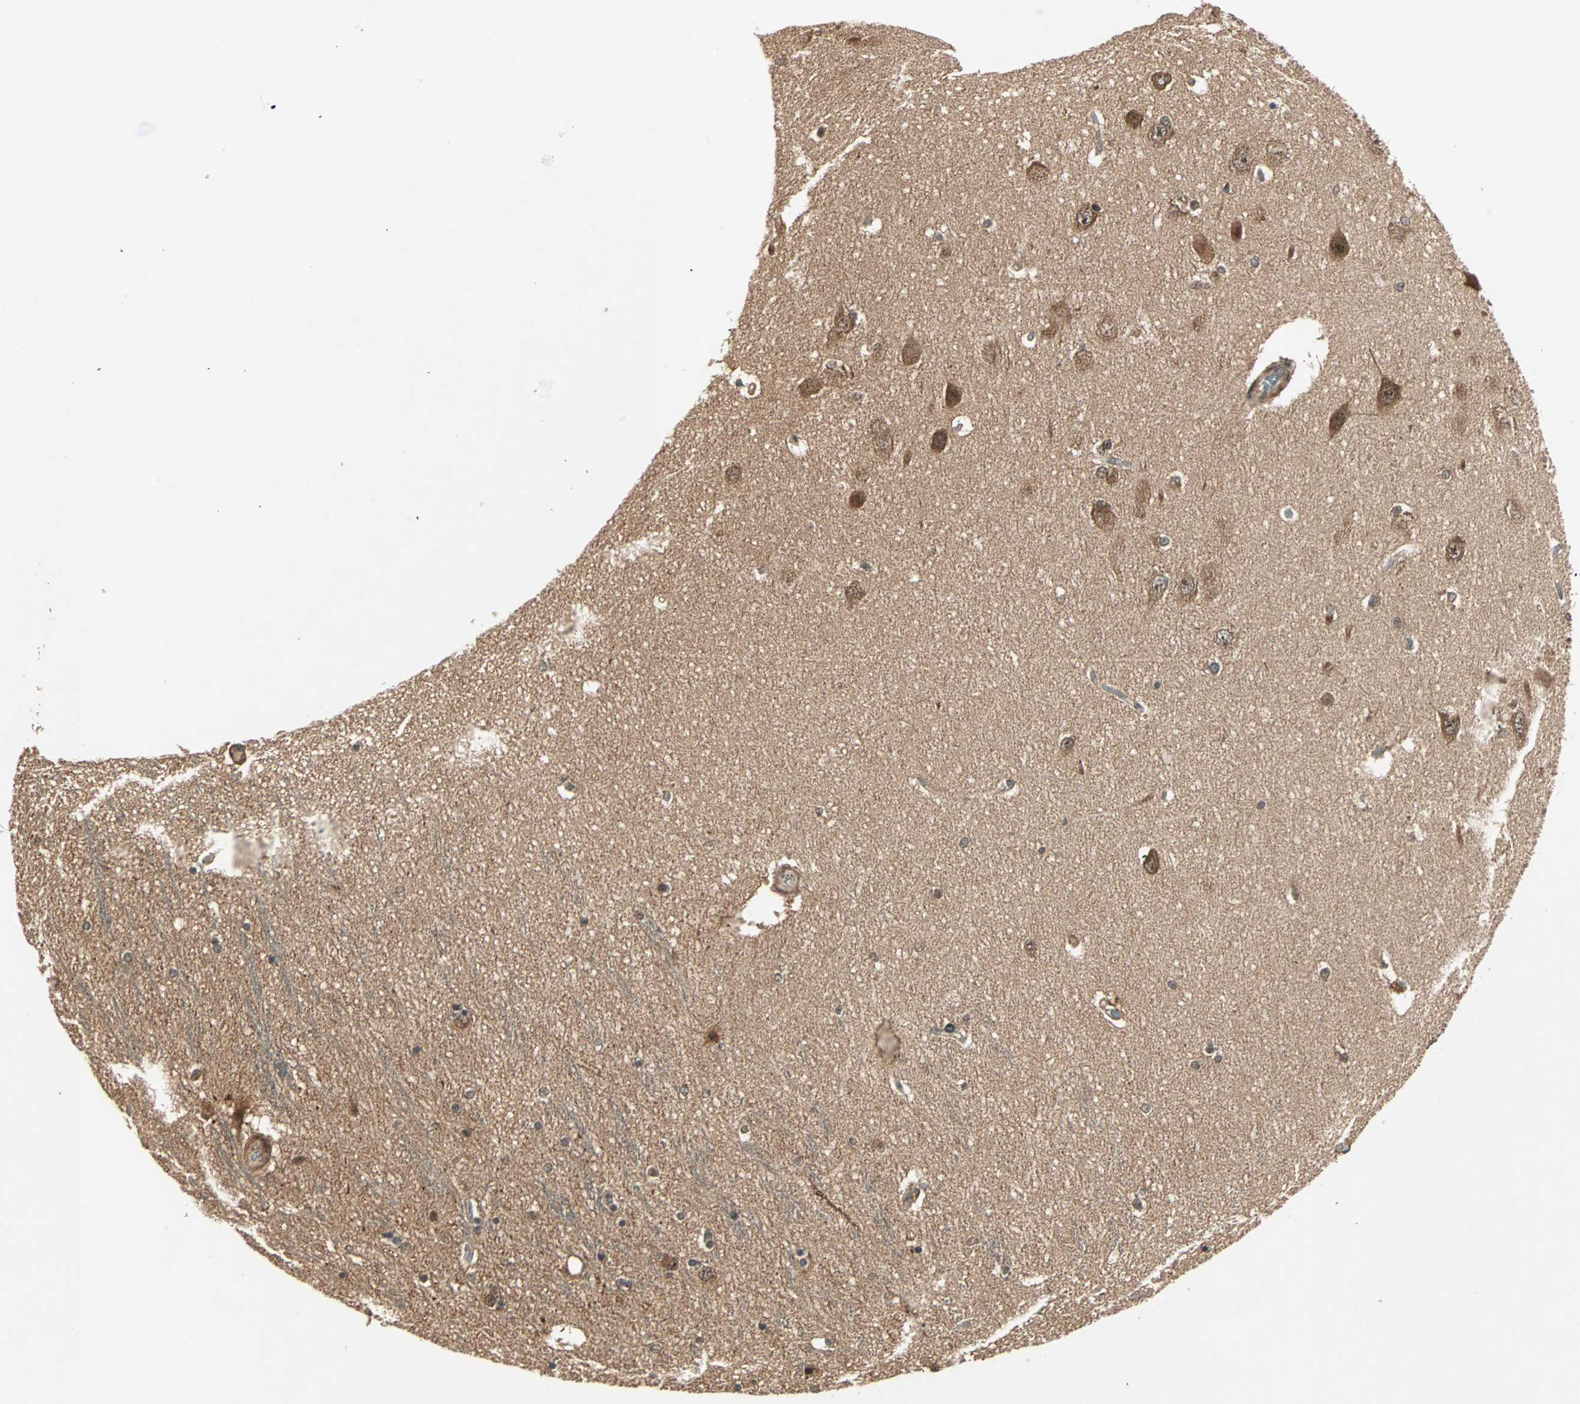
{"staining": {"intensity": "moderate", "quantity": ">75%", "location": "nuclear"}, "tissue": "hippocampus", "cell_type": "Glial cells", "image_type": "normal", "snomed": [{"axis": "morphology", "description": "Normal tissue, NOS"}, {"axis": "topography", "description": "Hippocampus"}], "caption": "Immunohistochemistry staining of normal hippocampus, which demonstrates medium levels of moderate nuclear staining in about >75% of glial cells indicating moderate nuclear protein staining. The staining was performed using DAB (brown) for protein detection and nuclei were counterstained in hematoxylin (blue).", "gene": "ZSCAN31", "patient": {"sex": "female", "age": 54}}